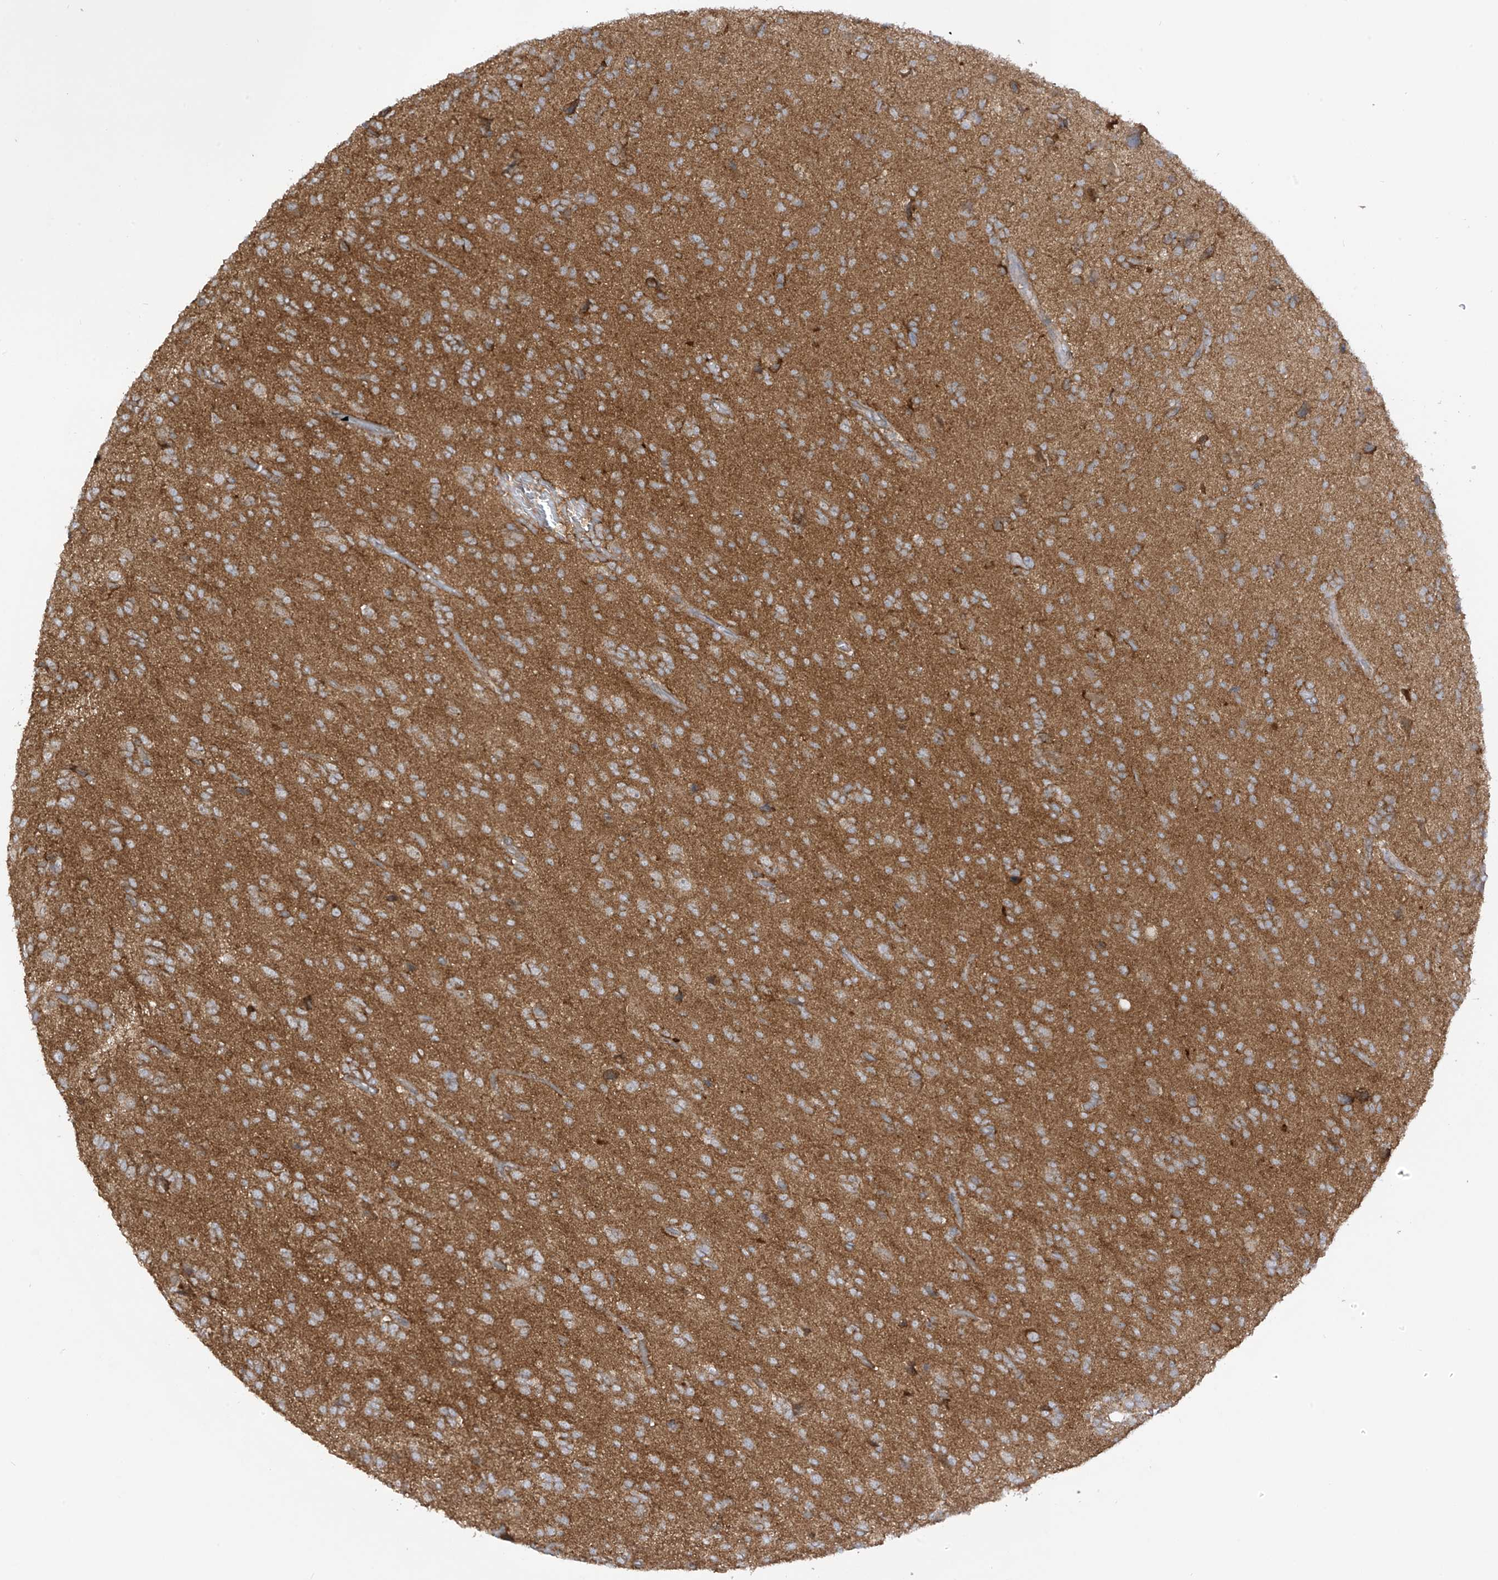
{"staining": {"intensity": "moderate", "quantity": ">75%", "location": "cytoplasmic/membranous"}, "tissue": "glioma", "cell_type": "Tumor cells", "image_type": "cancer", "snomed": [{"axis": "morphology", "description": "Glioma, malignant, High grade"}, {"axis": "topography", "description": "Brain"}], "caption": "The image exhibits a brown stain indicating the presence of a protein in the cytoplasmic/membranous of tumor cells in malignant glioma (high-grade).", "gene": "REPS1", "patient": {"sex": "female", "age": 59}}